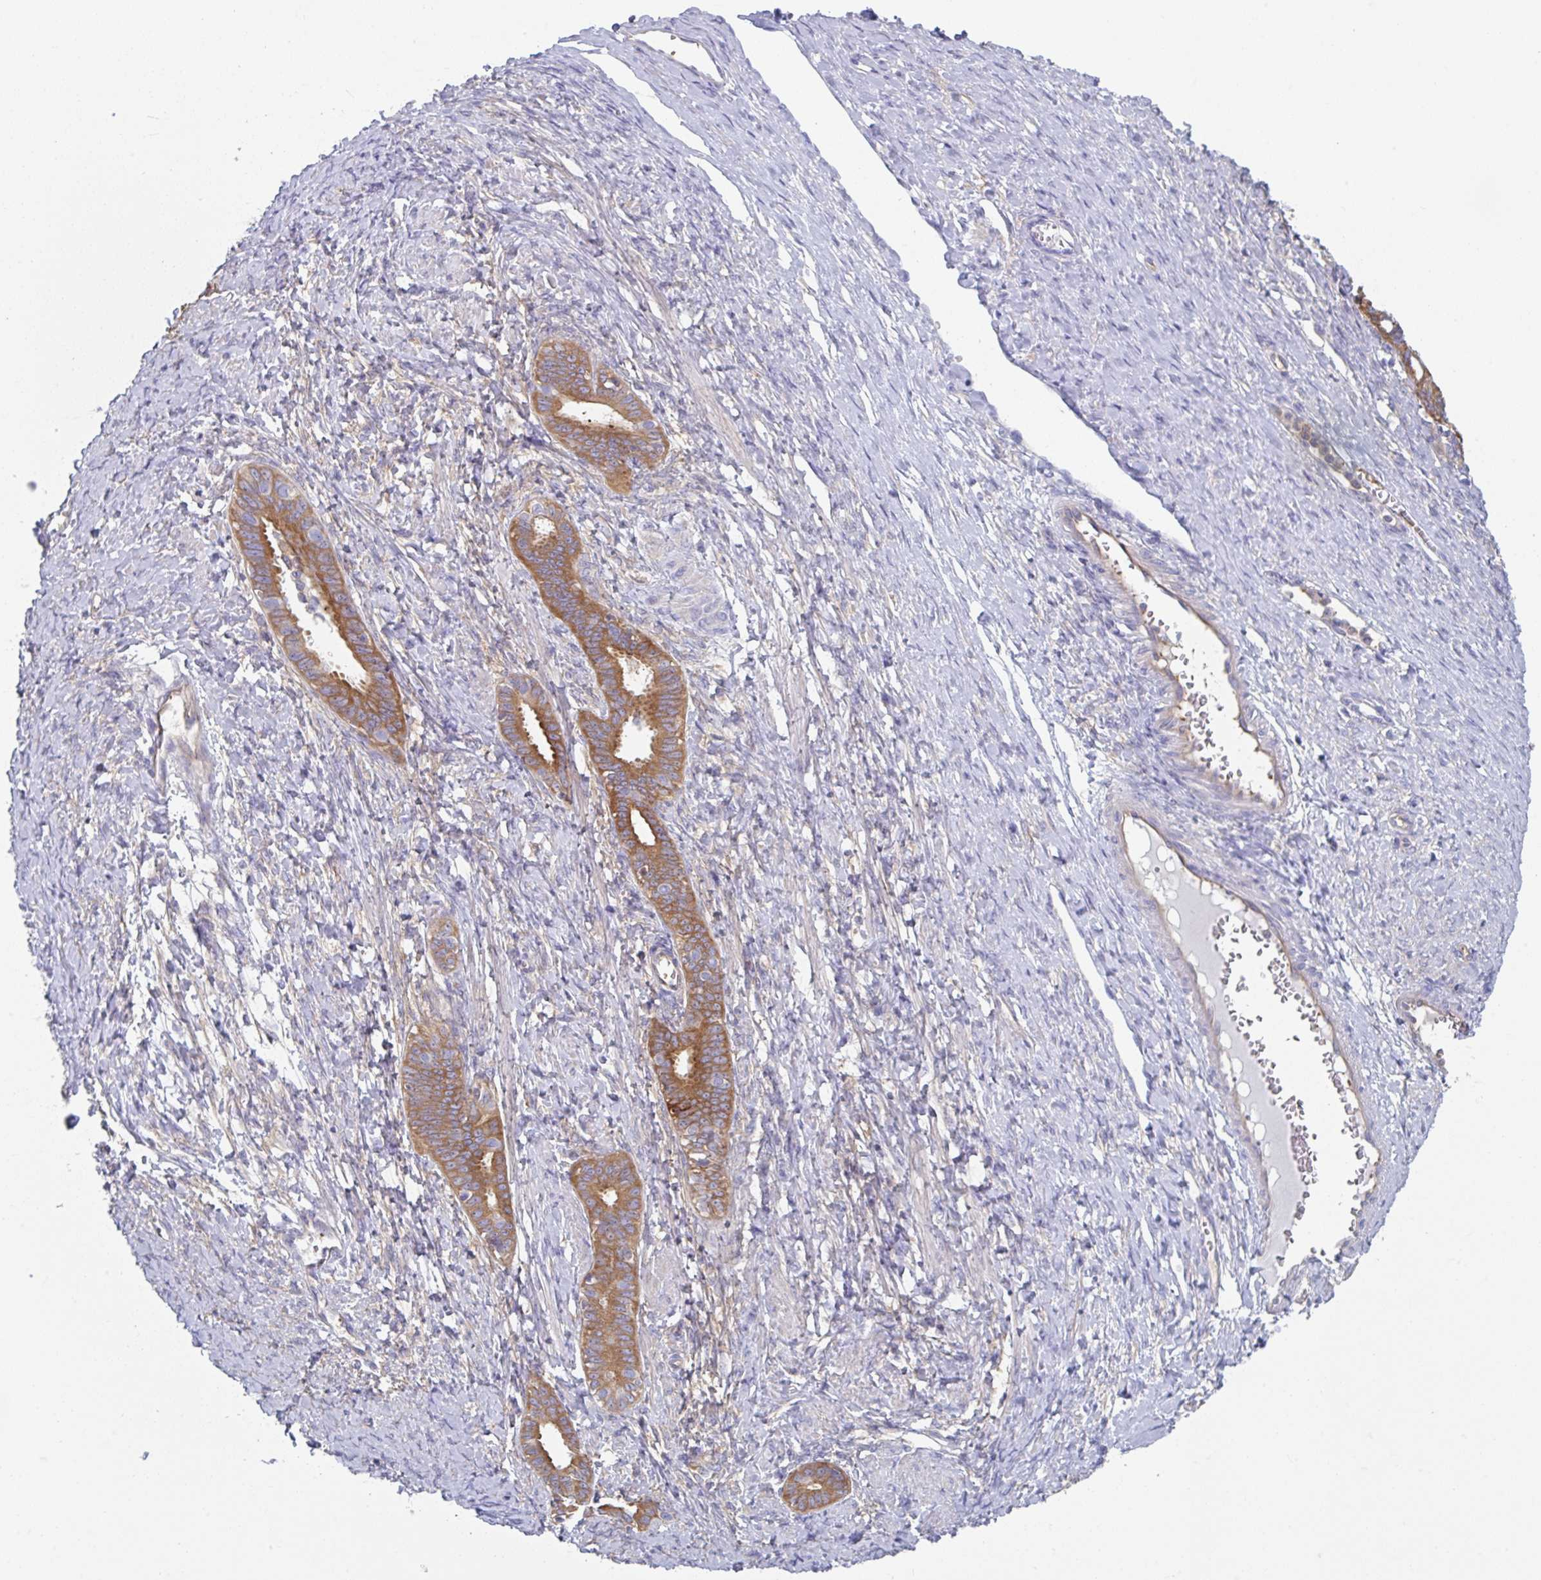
{"staining": {"intensity": "moderate", "quantity": "25%-75%", "location": "cytoplasmic/membranous"}, "tissue": "ovarian cancer", "cell_type": "Tumor cells", "image_type": "cancer", "snomed": [{"axis": "morphology", "description": "Cystadenocarcinoma, mucinous, NOS"}, {"axis": "topography", "description": "Ovary"}], "caption": "Mucinous cystadenocarcinoma (ovarian) tissue shows moderate cytoplasmic/membranous positivity in about 25%-75% of tumor cells", "gene": "AMPD2", "patient": {"sex": "female", "age": 73}}